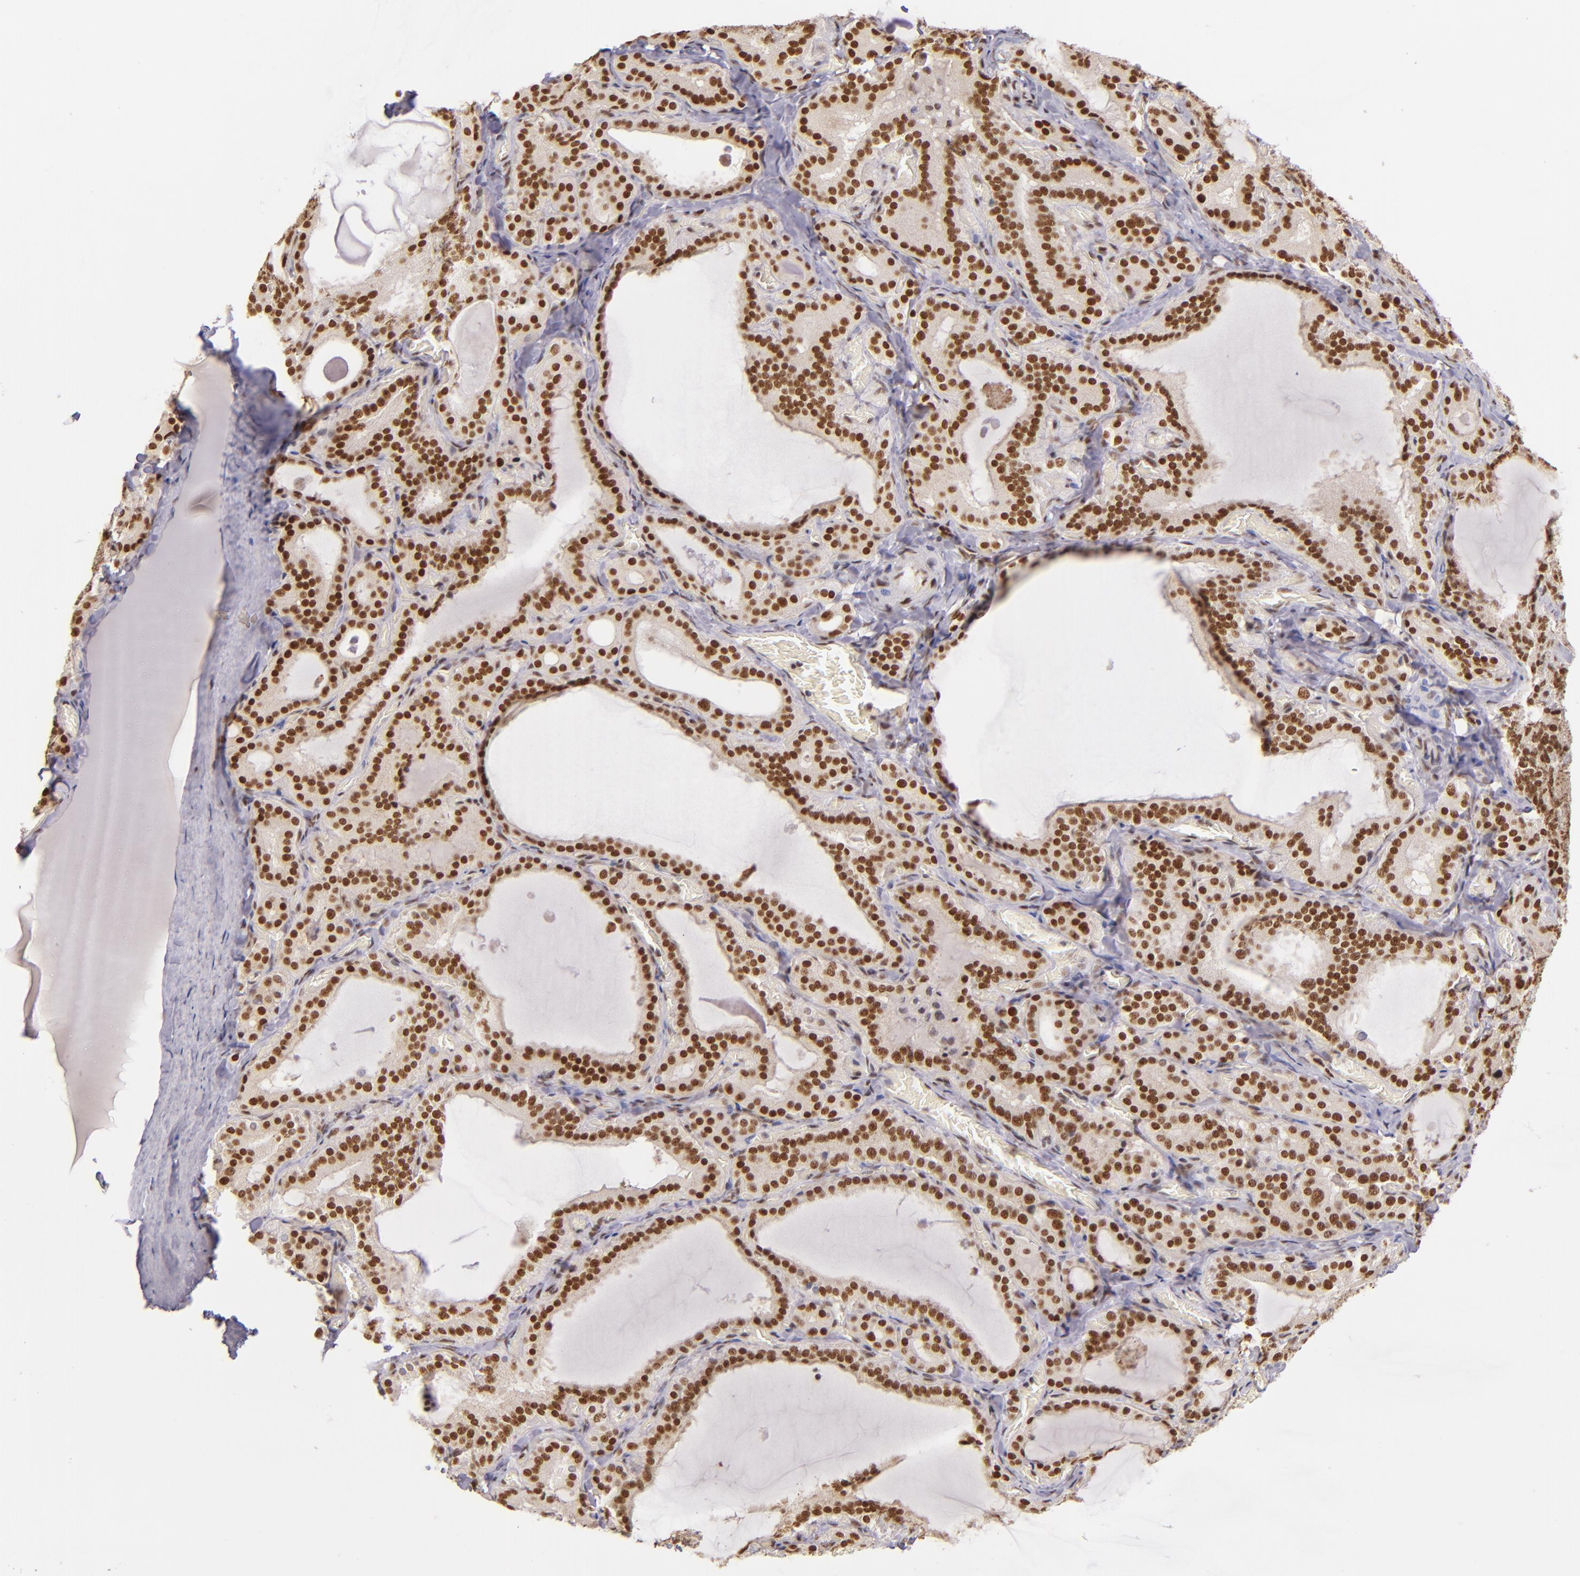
{"staining": {"intensity": "moderate", "quantity": ">75%", "location": "nuclear"}, "tissue": "thyroid gland", "cell_type": "Glandular cells", "image_type": "normal", "snomed": [{"axis": "morphology", "description": "Normal tissue, NOS"}, {"axis": "topography", "description": "Thyroid gland"}], "caption": "IHC histopathology image of normal thyroid gland: human thyroid gland stained using IHC displays medium levels of moderate protein expression localized specifically in the nuclear of glandular cells, appearing as a nuclear brown color.", "gene": "ZNF148", "patient": {"sex": "female", "age": 33}}